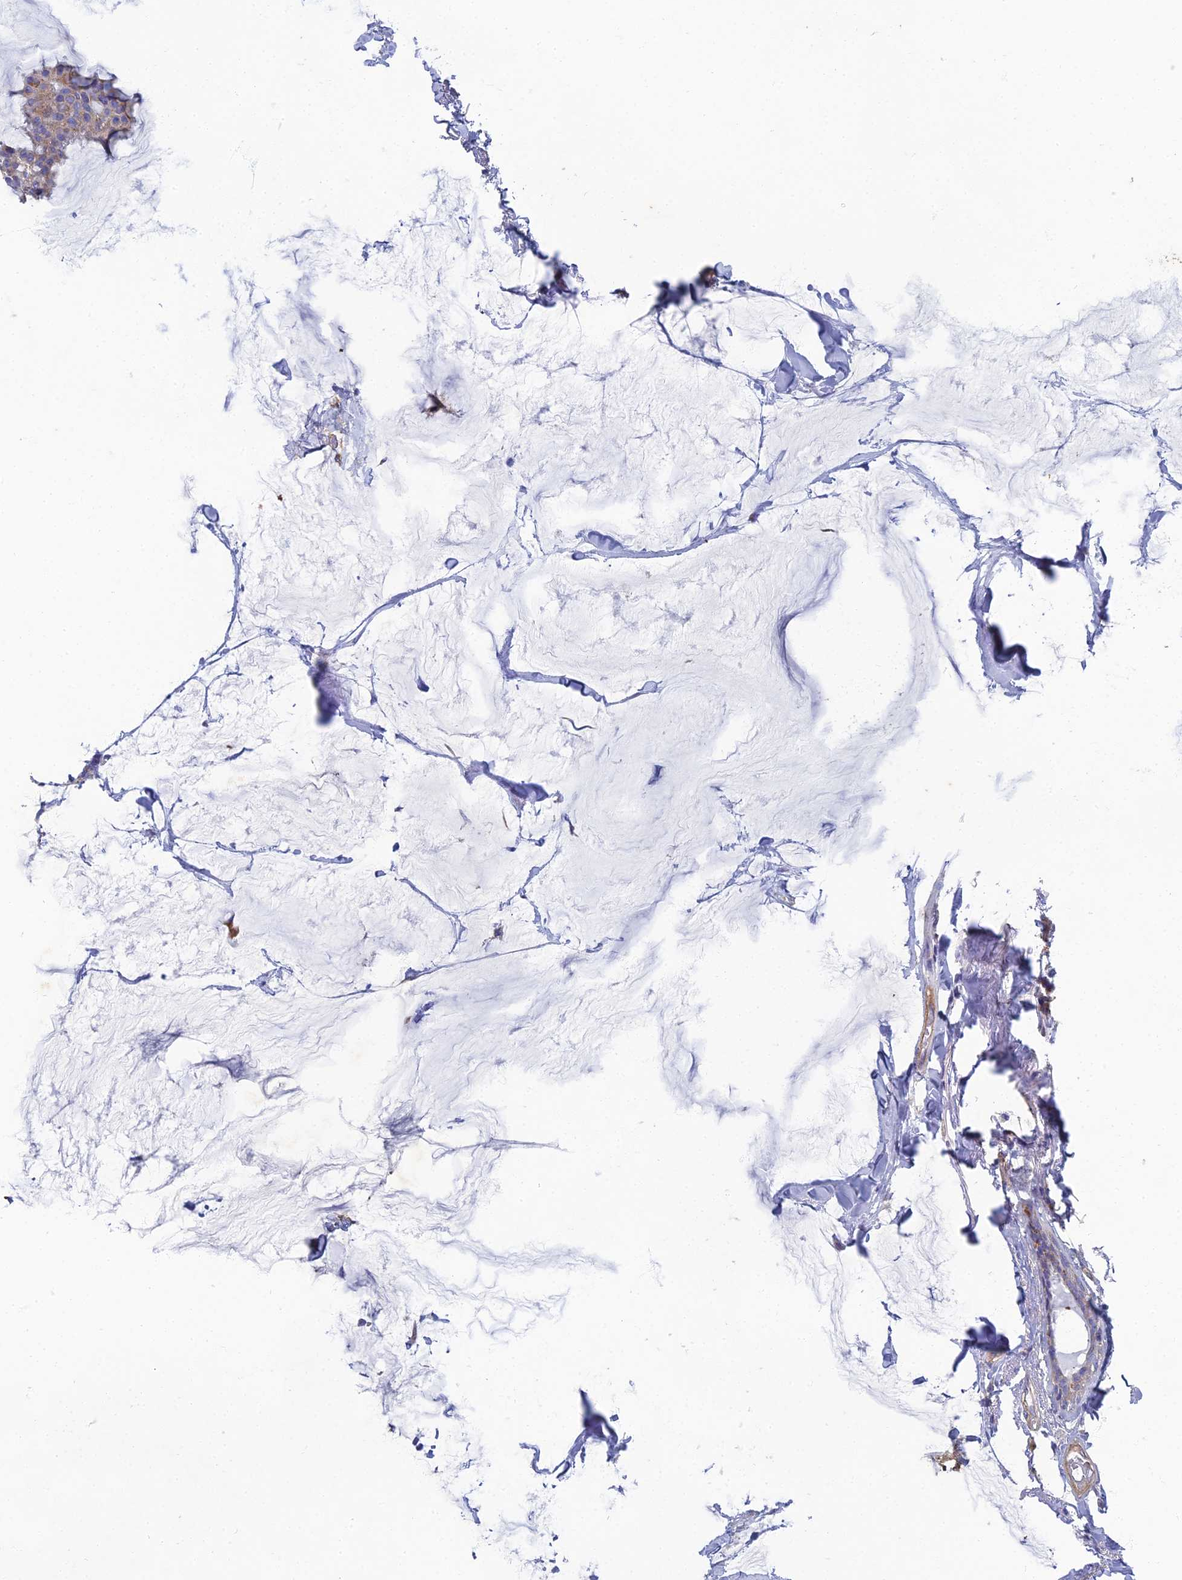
{"staining": {"intensity": "negative", "quantity": "none", "location": "none"}, "tissue": "breast cancer", "cell_type": "Tumor cells", "image_type": "cancer", "snomed": [{"axis": "morphology", "description": "Duct carcinoma"}, {"axis": "topography", "description": "Breast"}], "caption": "DAB immunohistochemical staining of breast cancer (intraductal carcinoma) demonstrates no significant positivity in tumor cells.", "gene": "RNASEK", "patient": {"sex": "female", "age": 93}}